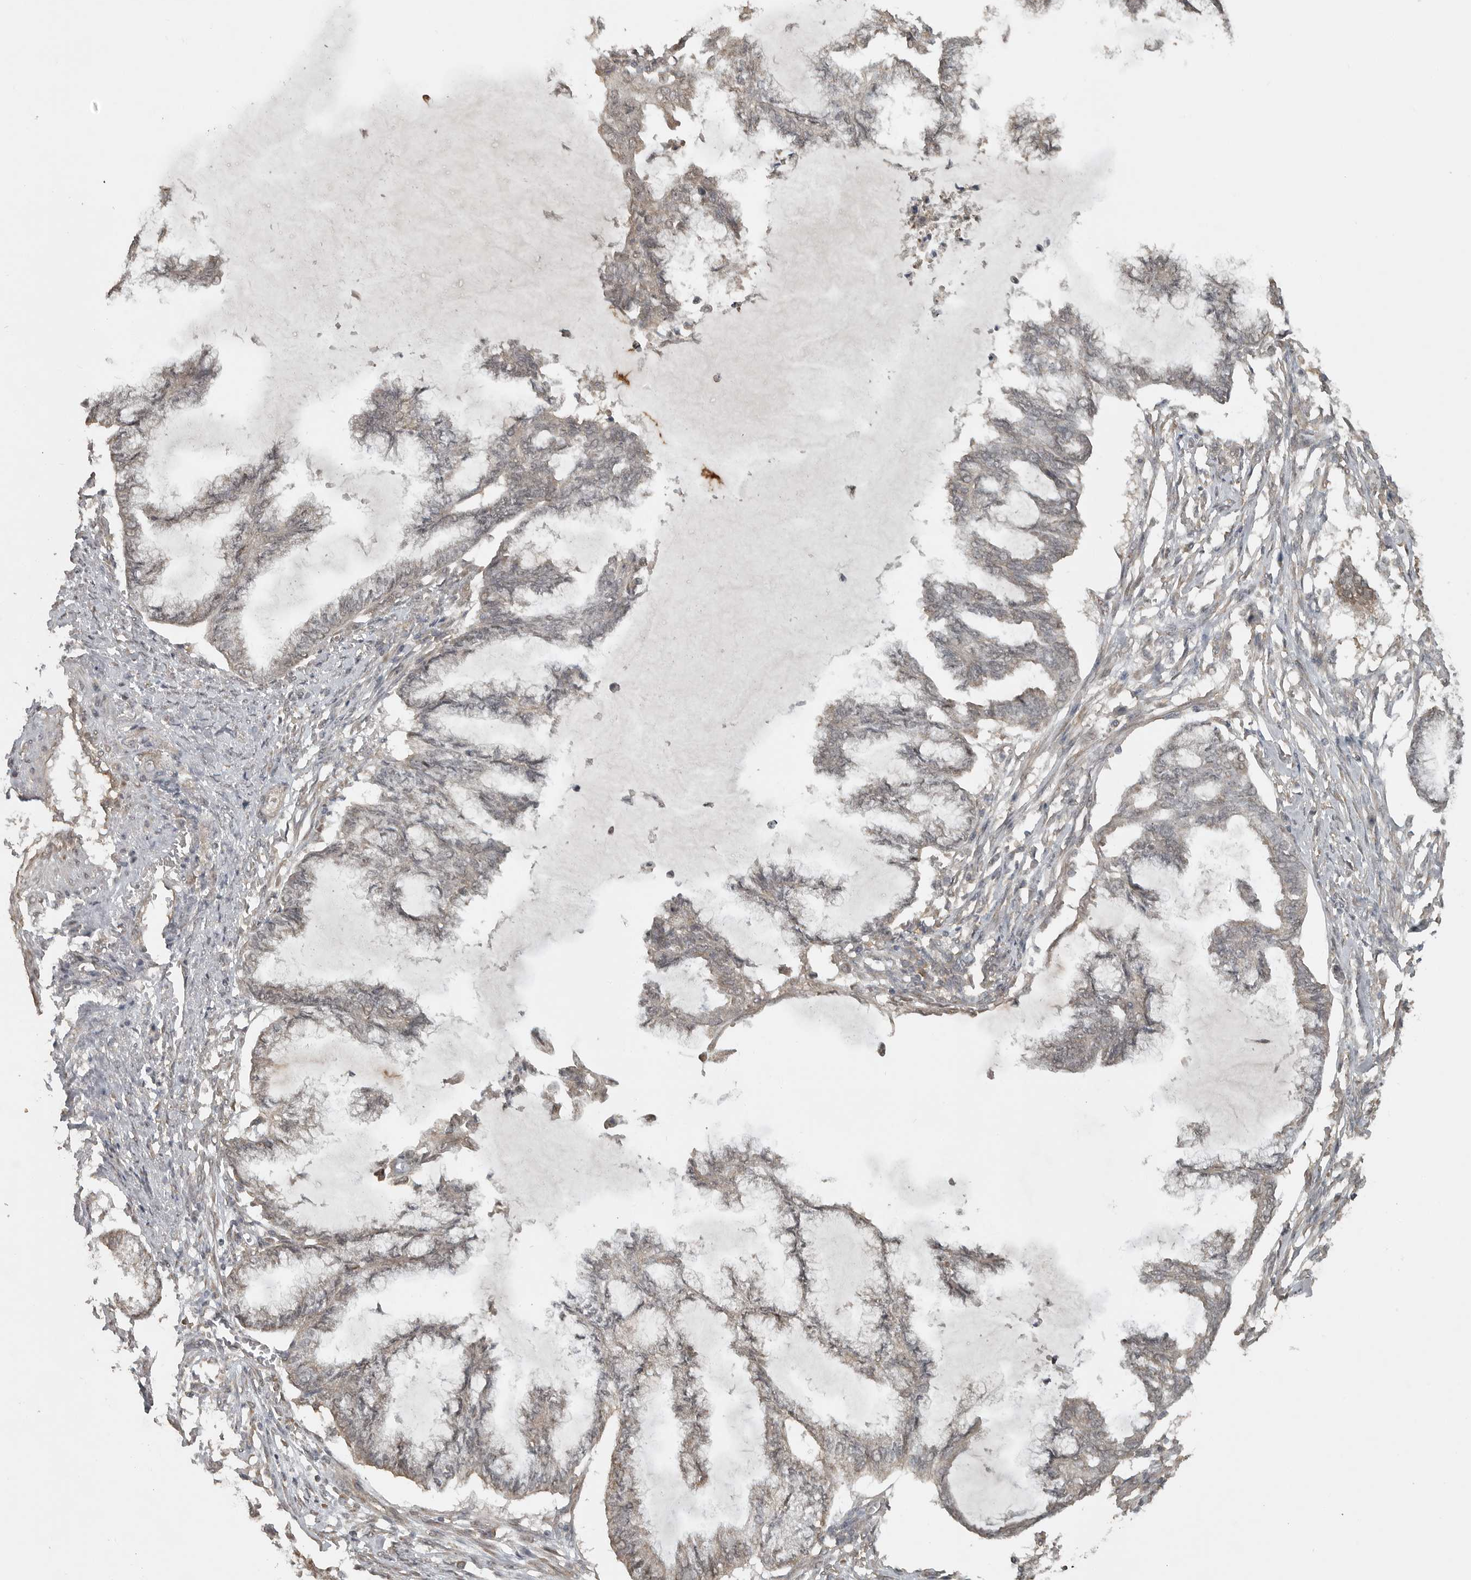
{"staining": {"intensity": "negative", "quantity": "none", "location": "none"}, "tissue": "endometrial cancer", "cell_type": "Tumor cells", "image_type": "cancer", "snomed": [{"axis": "morphology", "description": "Adenocarcinoma, NOS"}, {"axis": "topography", "description": "Endometrium"}], "caption": "Endometrial adenocarcinoma was stained to show a protein in brown. There is no significant positivity in tumor cells.", "gene": "LLGL1", "patient": {"sex": "female", "age": 86}}